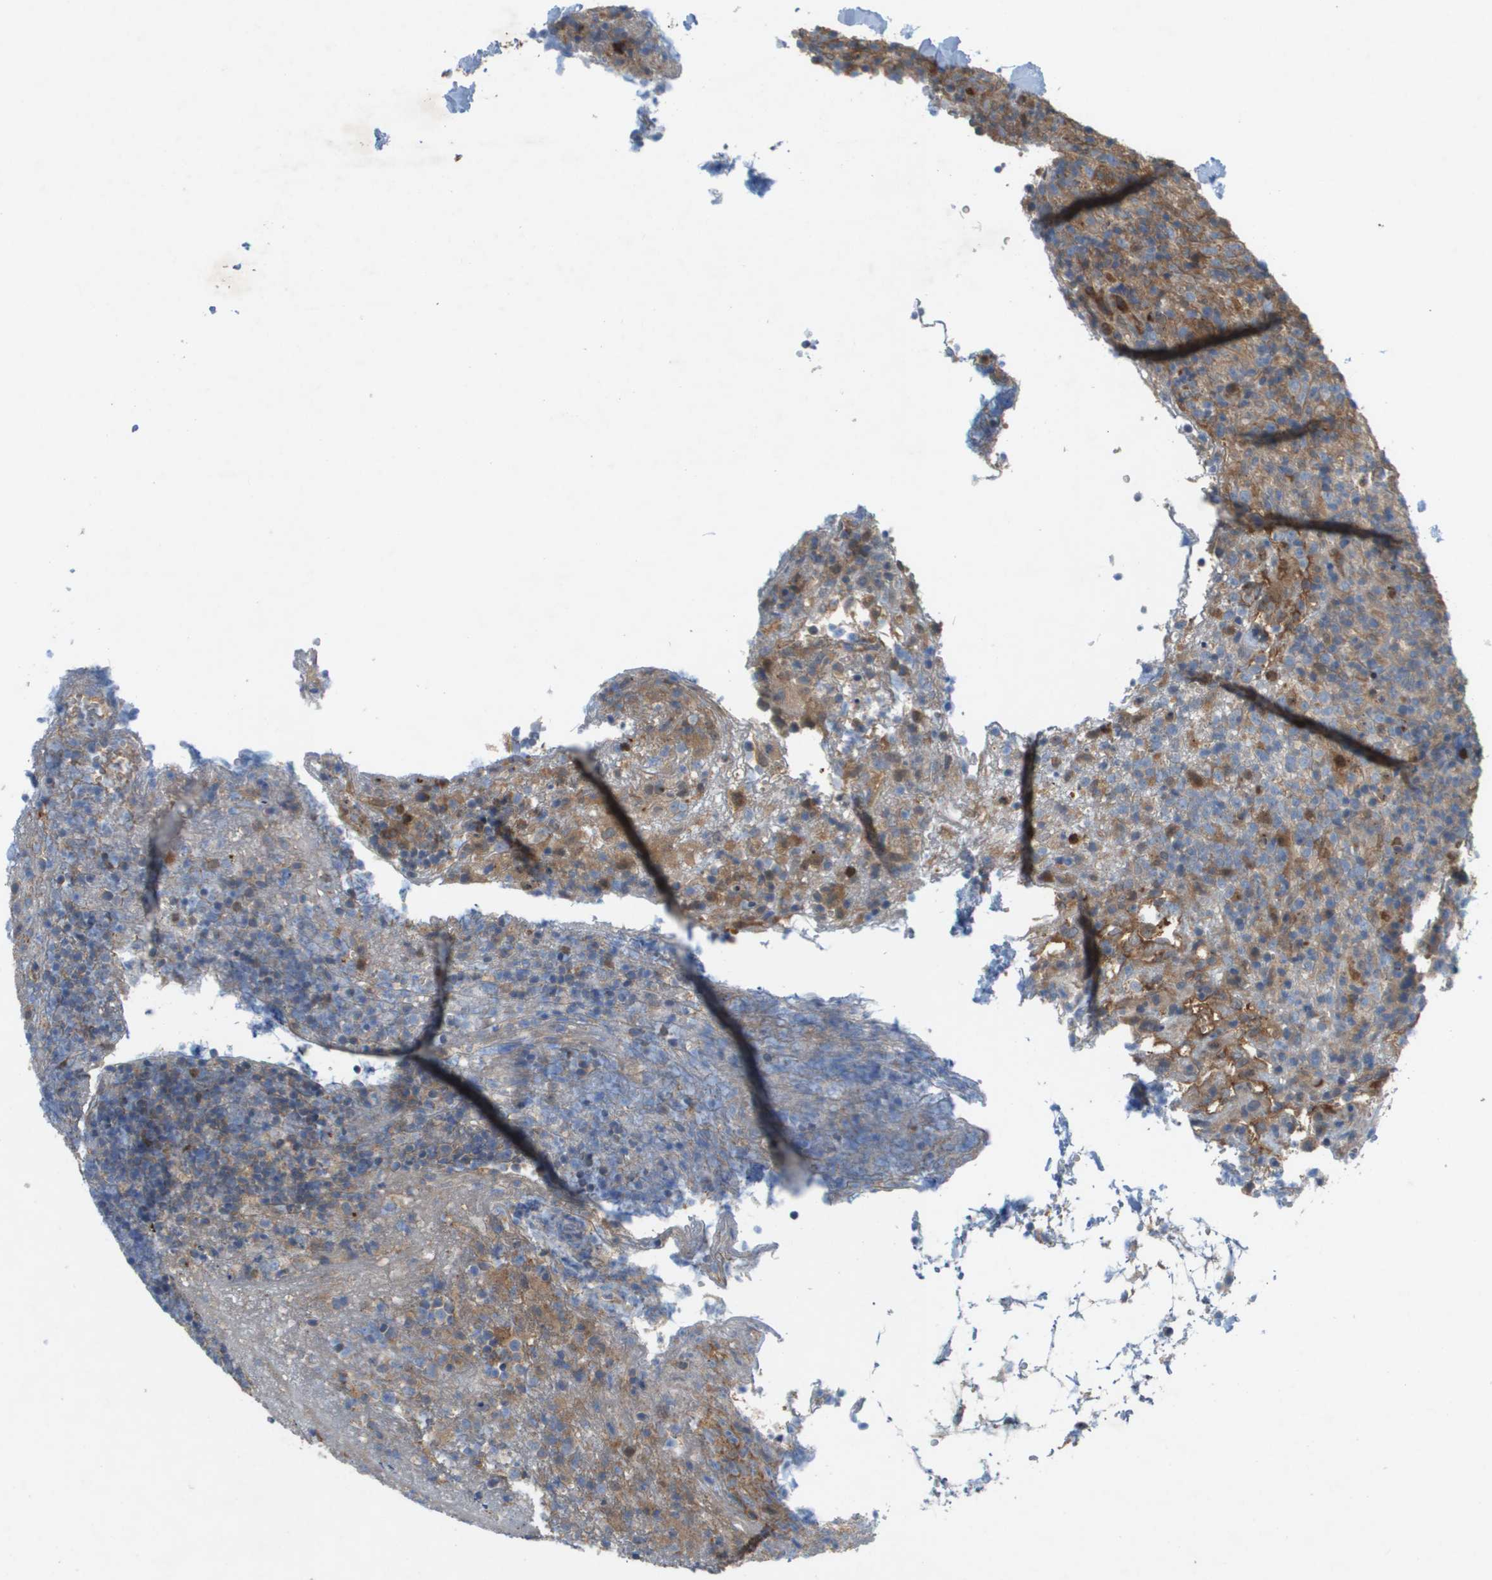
{"staining": {"intensity": "moderate", "quantity": "25%-75%", "location": "cytoplasmic/membranous"}, "tissue": "lymphoma", "cell_type": "Tumor cells", "image_type": "cancer", "snomed": [{"axis": "morphology", "description": "Malignant lymphoma, non-Hodgkin's type, High grade"}, {"axis": "topography", "description": "Lymph node"}], "caption": "Immunohistochemical staining of malignant lymphoma, non-Hodgkin's type (high-grade) exhibits moderate cytoplasmic/membranous protein expression in about 25%-75% of tumor cells. Using DAB (3,3'-diaminobenzidine) (brown) and hematoxylin (blue) stains, captured at high magnification using brightfield microscopy.", "gene": "PALD1", "patient": {"sex": "female", "age": 76}}